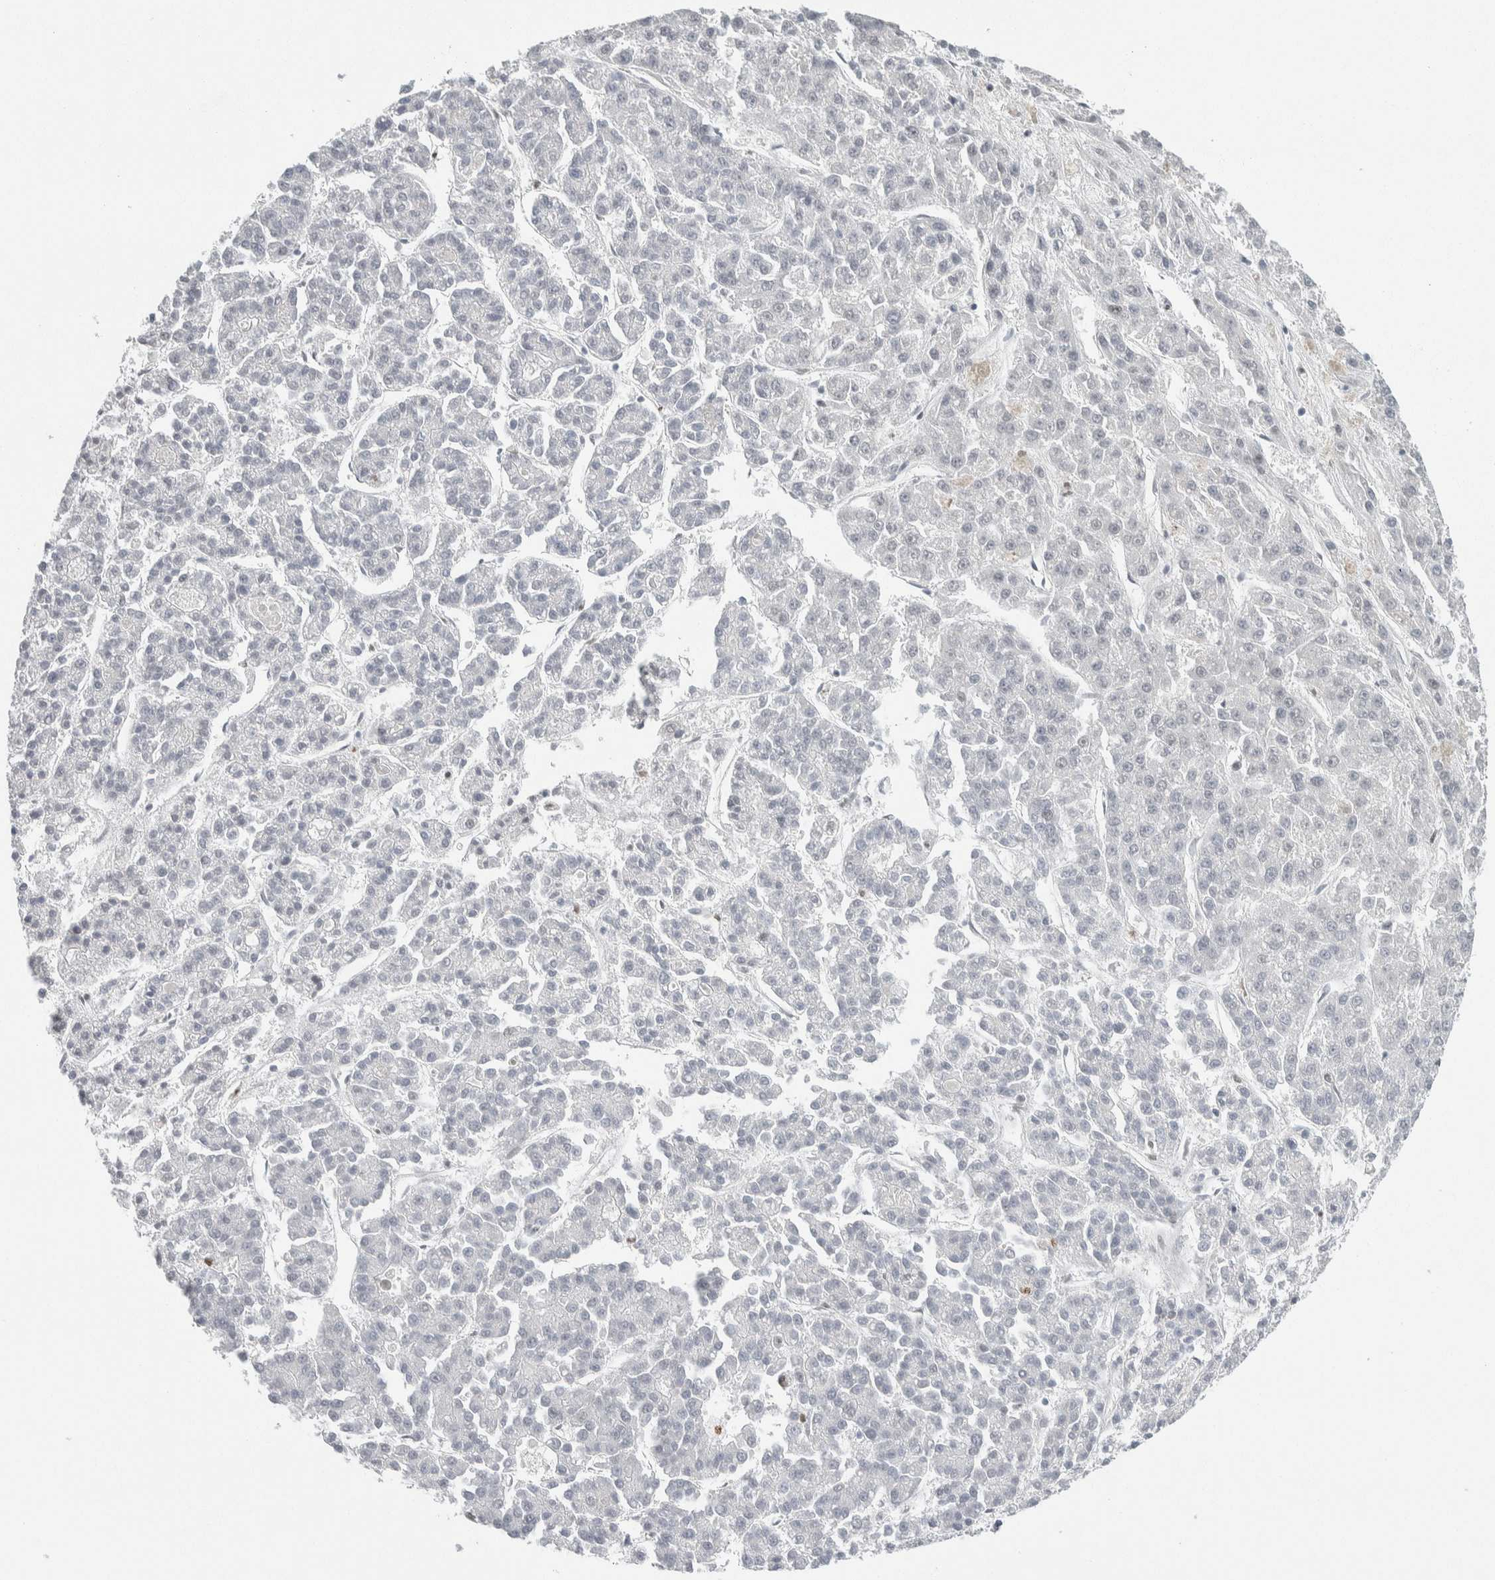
{"staining": {"intensity": "negative", "quantity": "none", "location": "none"}, "tissue": "liver cancer", "cell_type": "Tumor cells", "image_type": "cancer", "snomed": [{"axis": "morphology", "description": "Carcinoma, Hepatocellular, NOS"}, {"axis": "topography", "description": "Liver"}], "caption": "The histopathology image exhibits no significant staining in tumor cells of liver cancer. Nuclei are stained in blue.", "gene": "NEUROD1", "patient": {"sex": "male", "age": 70}}